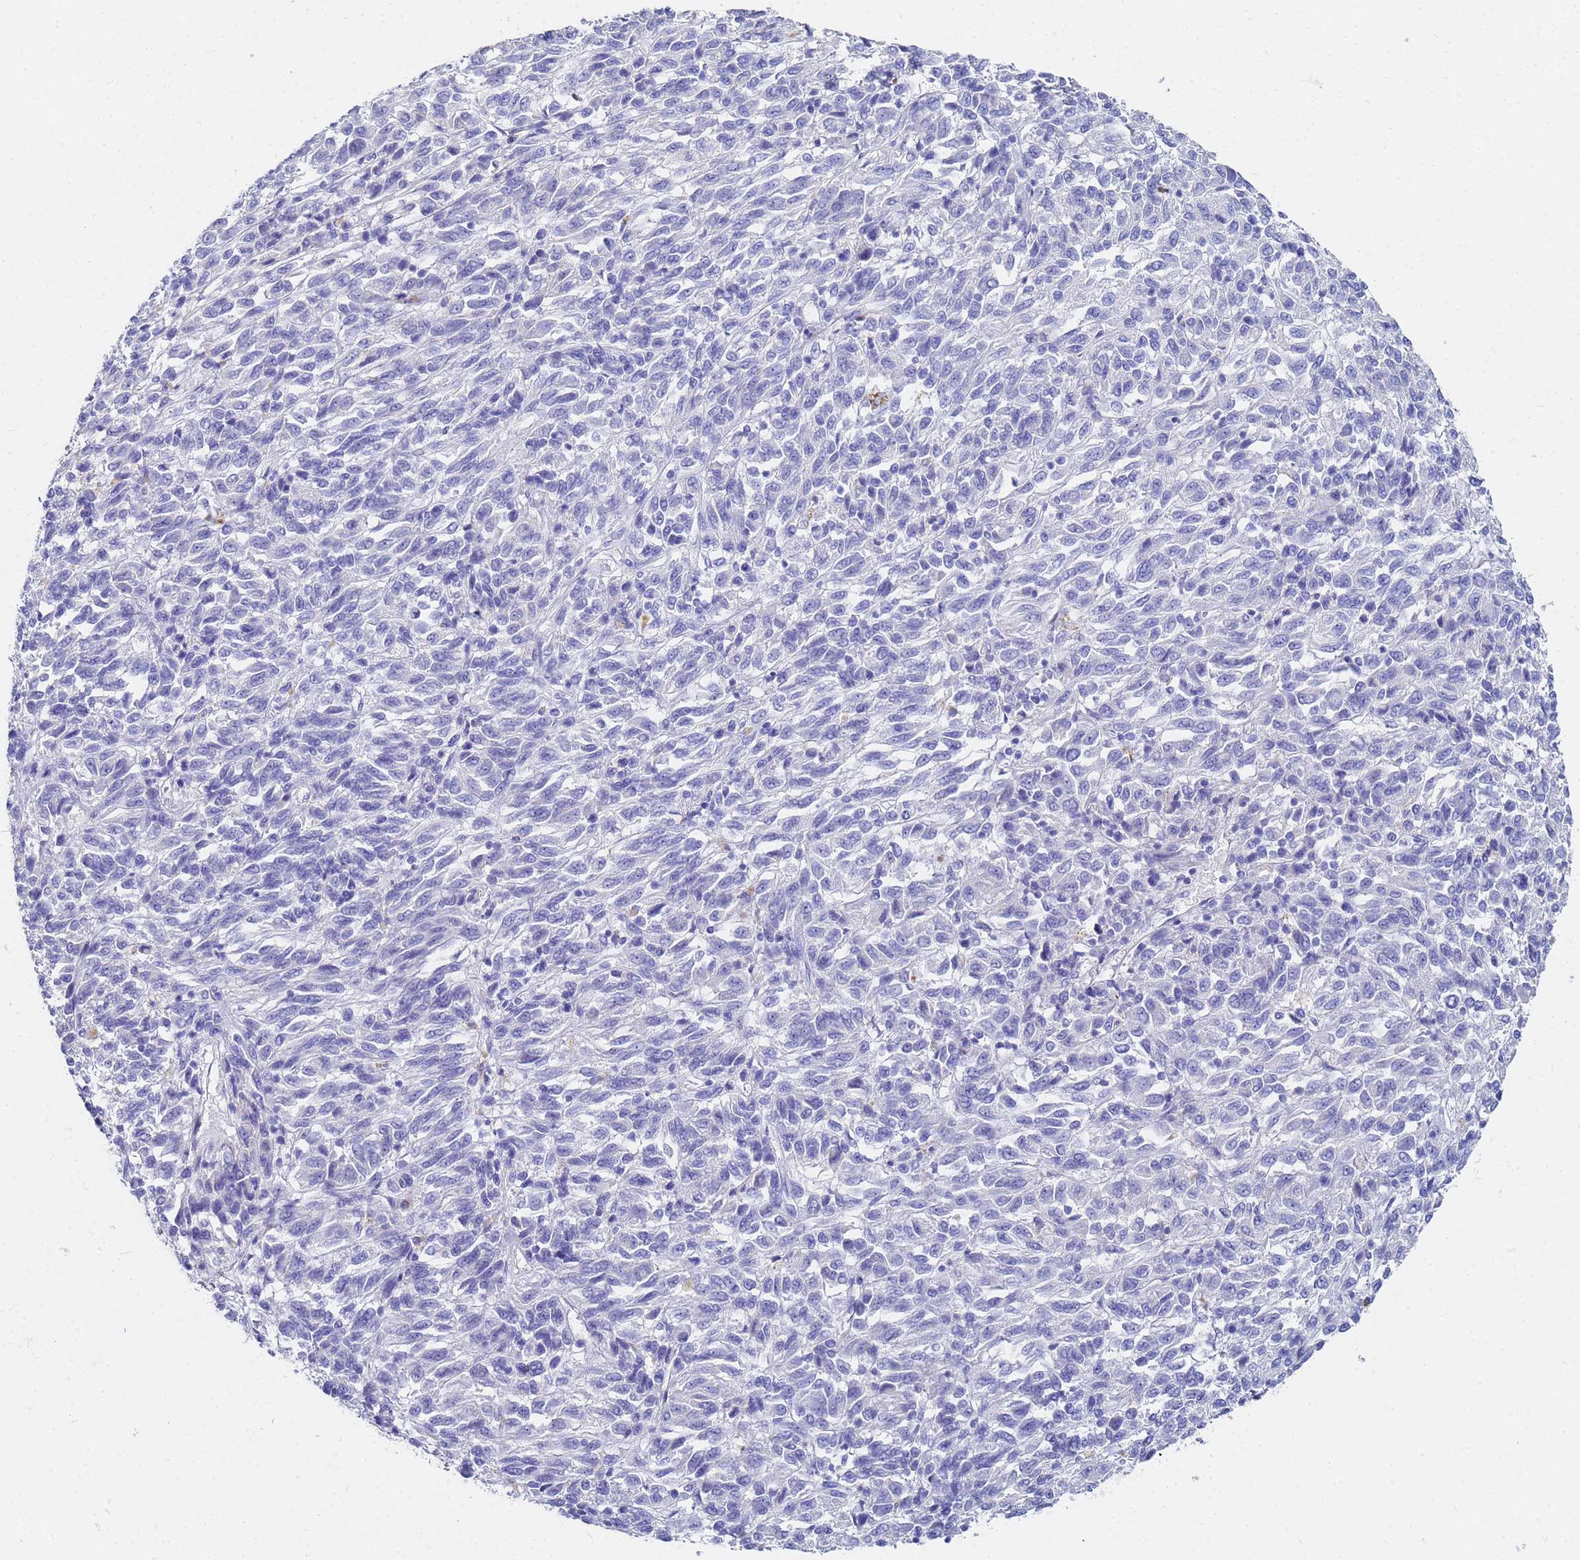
{"staining": {"intensity": "negative", "quantity": "none", "location": "none"}, "tissue": "melanoma", "cell_type": "Tumor cells", "image_type": "cancer", "snomed": [{"axis": "morphology", "description": "Malignant melanoma, Metastatic site"}, {"axis": "topography", "description": "Lung"}], "caption": "Immunohistochemistry image of neoplastic tissue: human malignant melanoma (metastatic site) stained with DAB (3,3'-diaminobenzidine) displays no significant protein positivity in tumor cells. (DAB (3,3'-diaminobenzidine) immunohistochemistry with hematoxylin counter stain).", "gene": "C2orf72", "patient": {"sex": "male", "age": 64}}